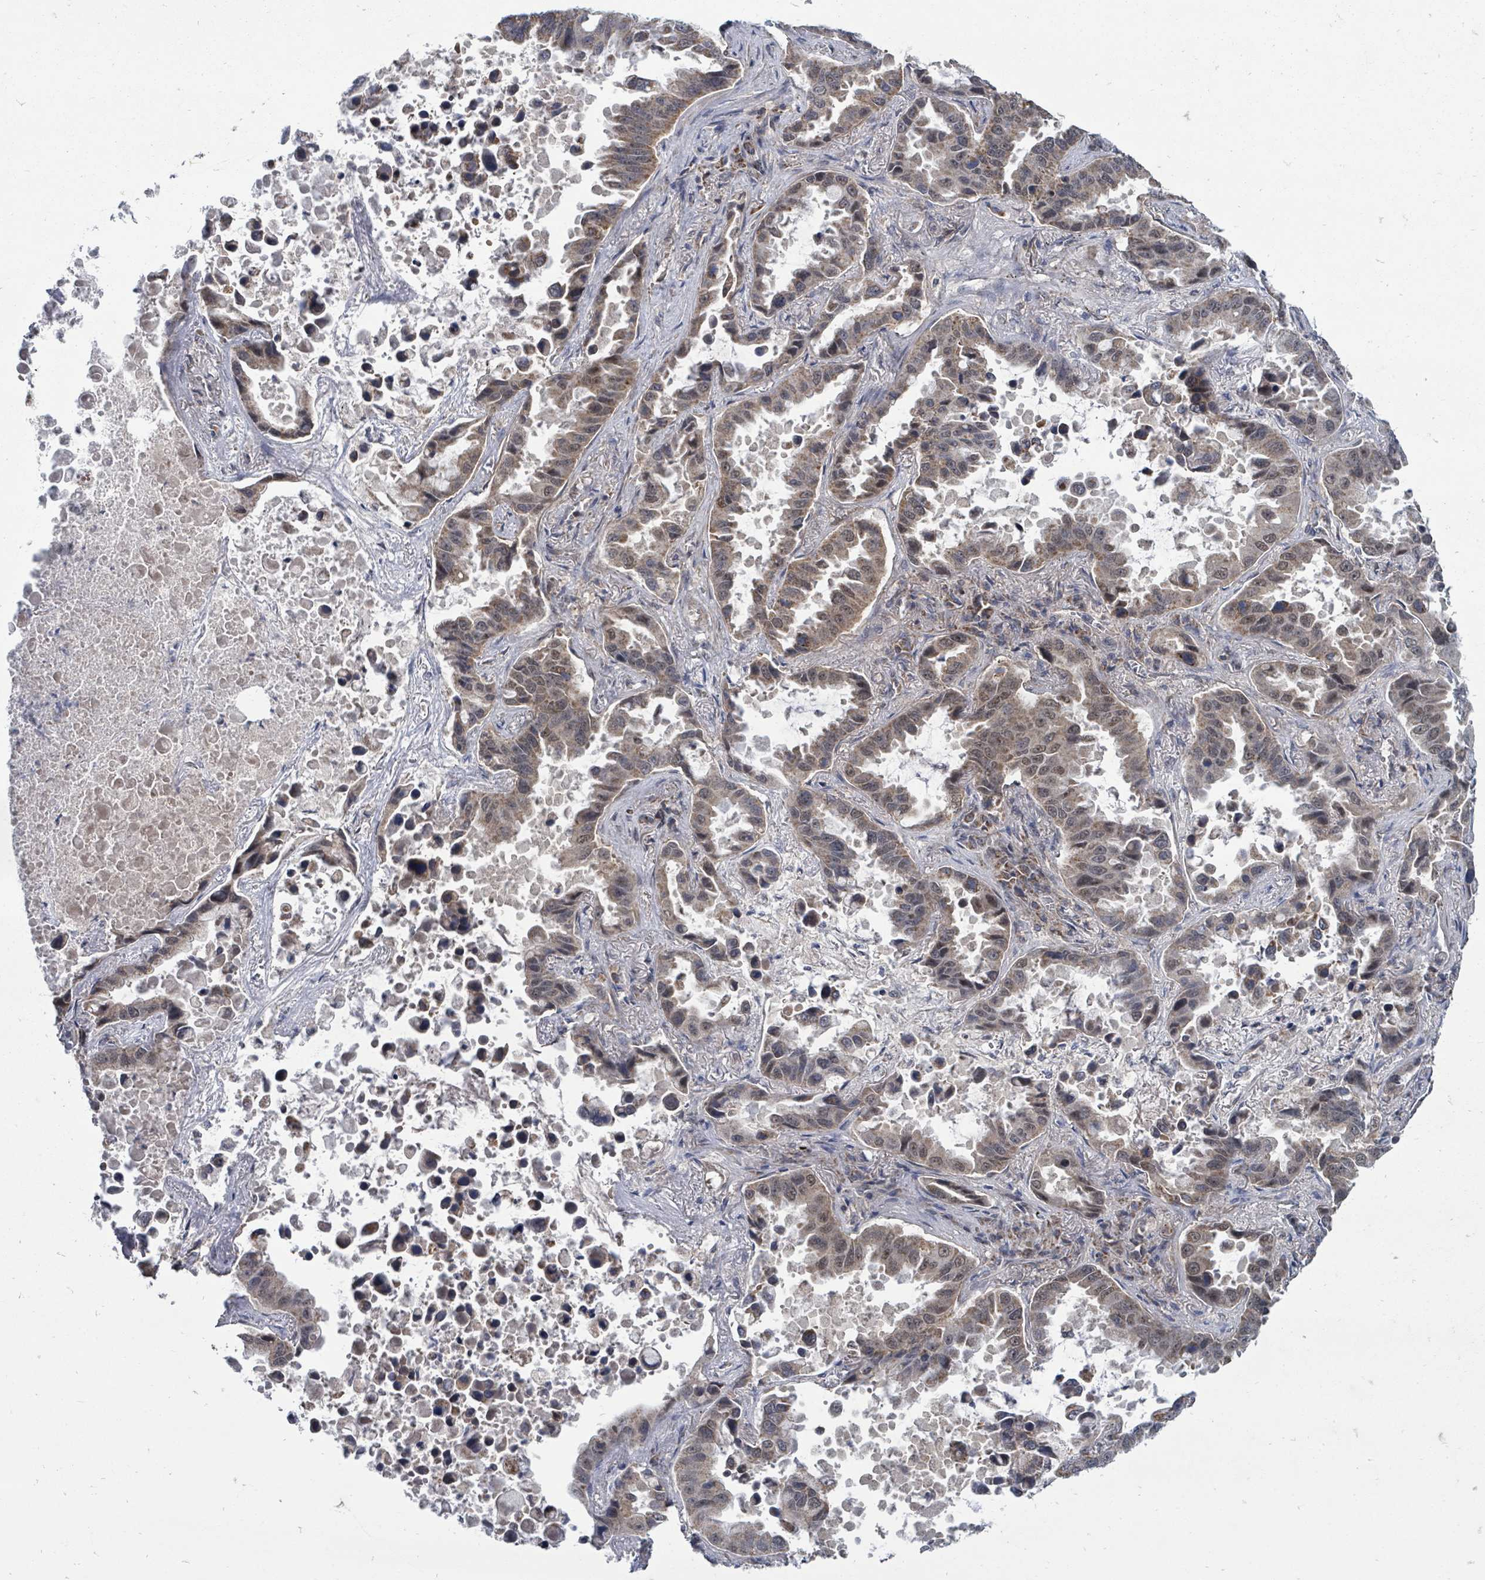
{"staining": {"intensity": "moderate", "quantity": "25%-75%", "location": "cytoplasmic/membranous,nuclear"}, "tissue": "lung cancer", "cell_type": "Tumor cells", "image_type": "cancer", "snomed": [{"axis": "morphology", "description": "Adenocarcinoma, NOS"}, {"axis": "topography", "description": "Lung"}], "caption": "Lung cancer stained with IHC shows moderate cytoplasmic/membranous and nuclear staining in approximately 25%-75% of tumor cells. Nuclei are stained in blue.", "gene": "MAGOHB", "patient": {"sex": "male", "age": 64}}